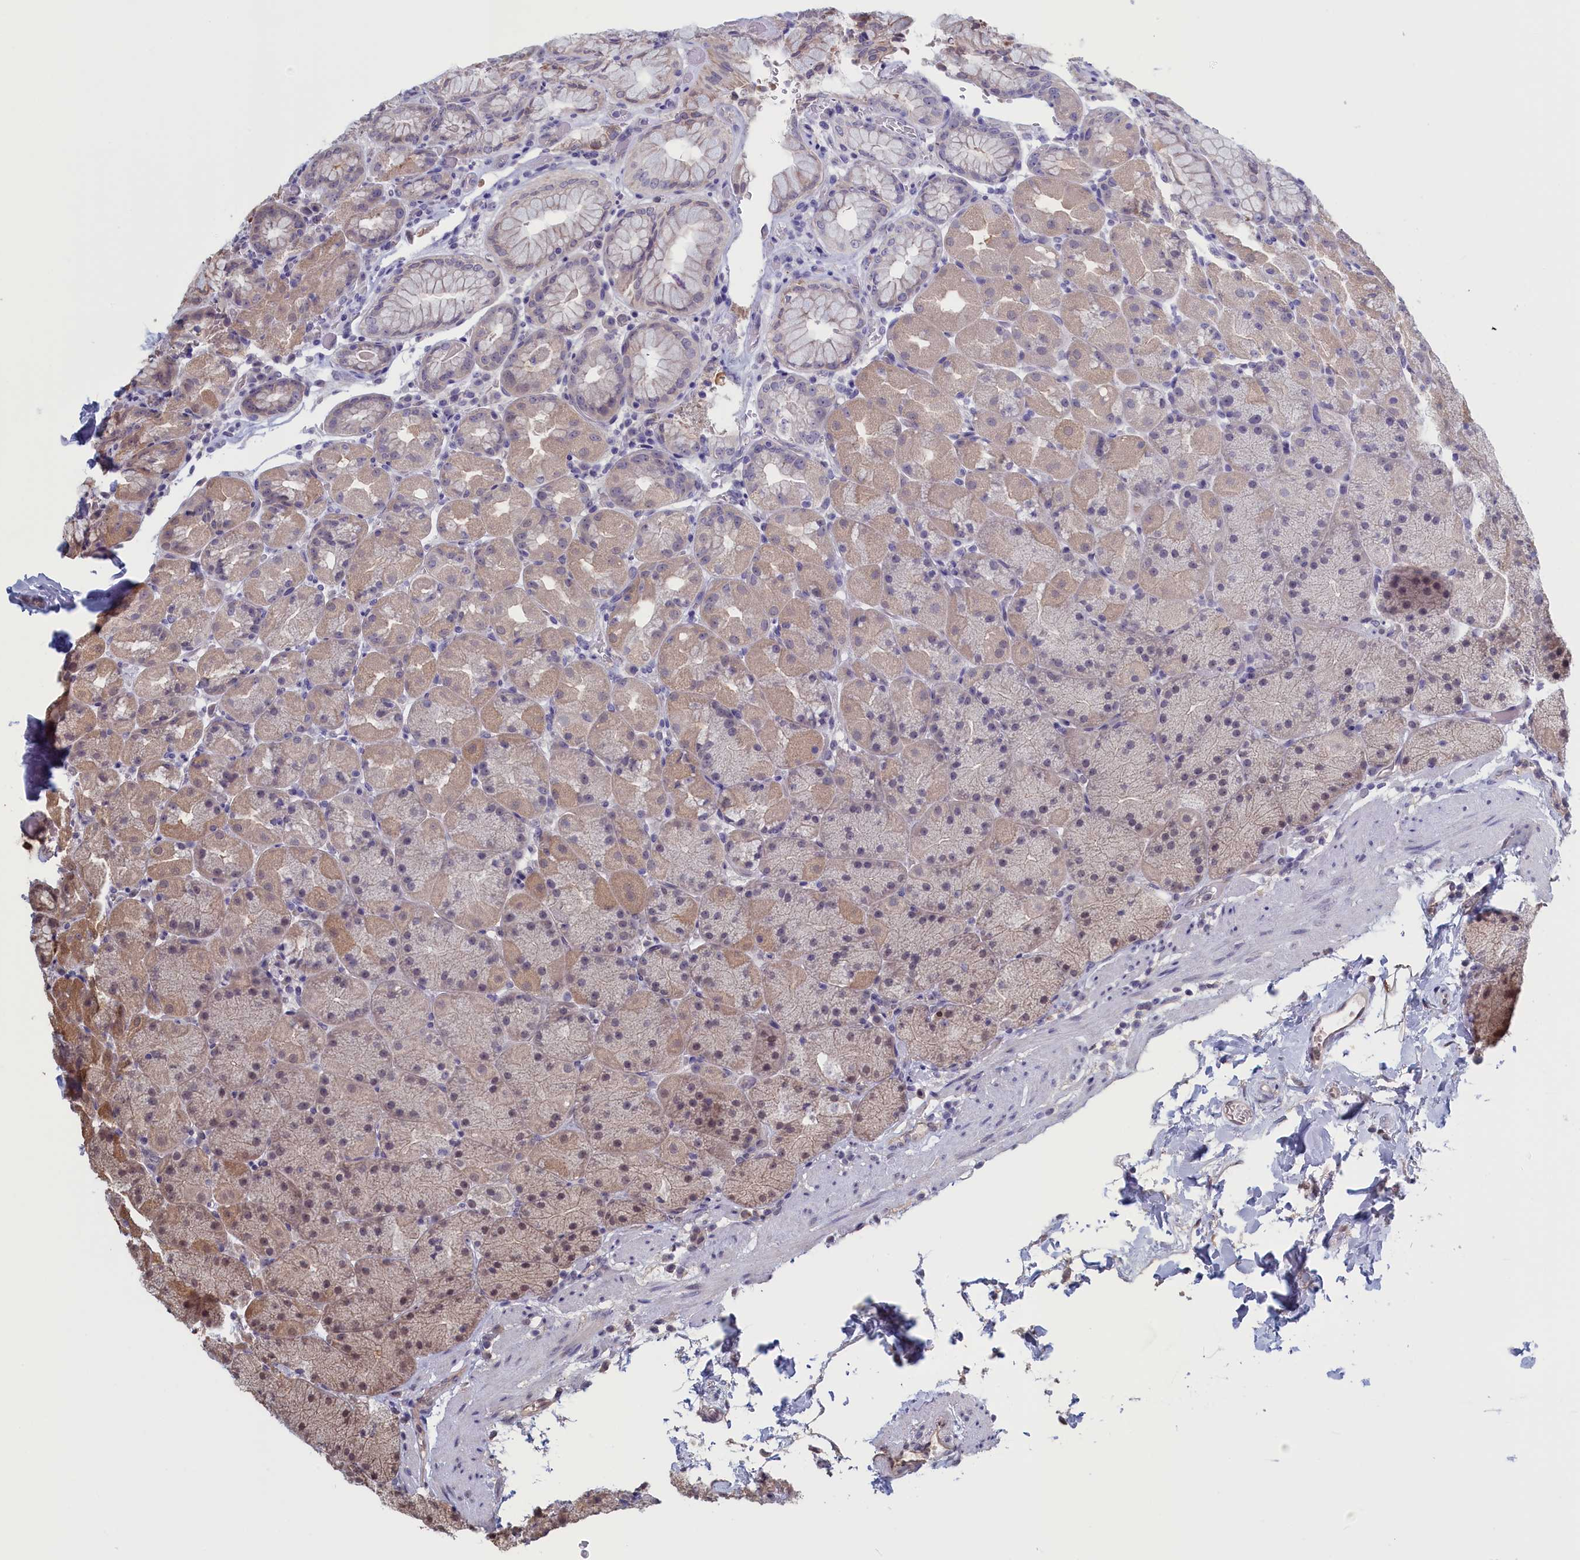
{"staining": {"intensity": "weak", "quantity": ">75%", "location": "cytoplasmic/membranous"}, "tissue": "stomach", "cell_type": "Glandular cells", "image_type": "normal", "snomed": [{"axis": "morphology", "description": "Normal tissue, NOS"}, {"axis": "topography", "description": "Stomach, upper"}, {"axis": "topography", "description": "Stomach, lower"}], "caption": "Stomach stained with a brown dye shows weak cytoplasmic/membranous positive expression in about >75% of glandular cells.", "gene": "PLP2", "patient": {"sex": "male", "age": 67}}